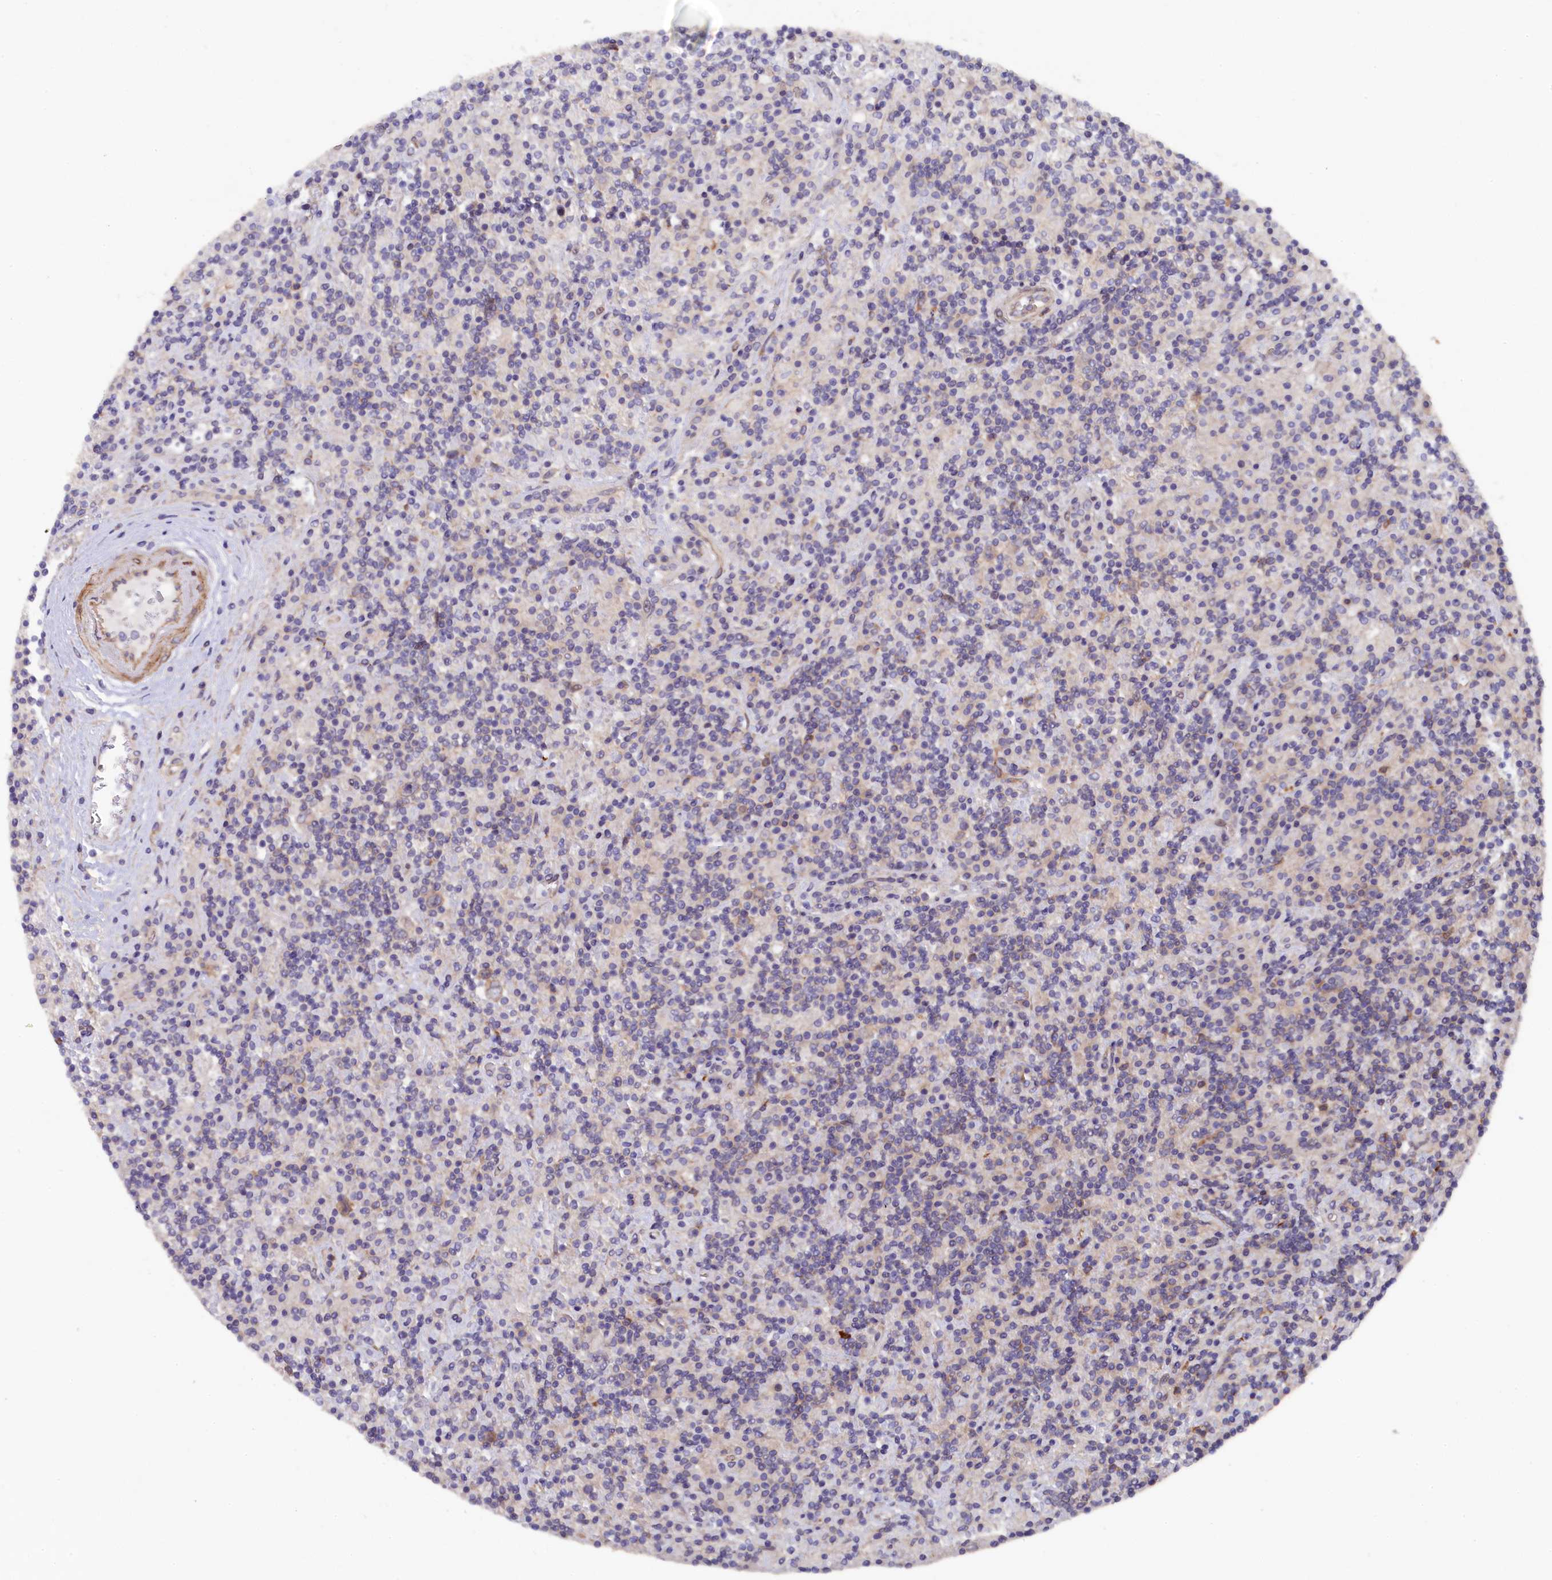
{"staining": {"intensity": "negative", "quantity": "none", "location": "none"}, "tissue": "lymphoma", "cell_type": "Tumor cells", "image_type": "cancer", "snomed": [{"axis": "morphology", "description": "Hodgkin's disease, NOS"}, {"axis": "topography", "description": "Lymph node"}], "caption": "Immunohistochemistry (IHC) image of neoplastic tissue: human Hodgkin's disease stained with DAB (3,3'-diaminobenzidine) reveals no significant protein expression in tumor cells.", "gene": "JPT2", "patient": {"sex": "male", "age": 70}}